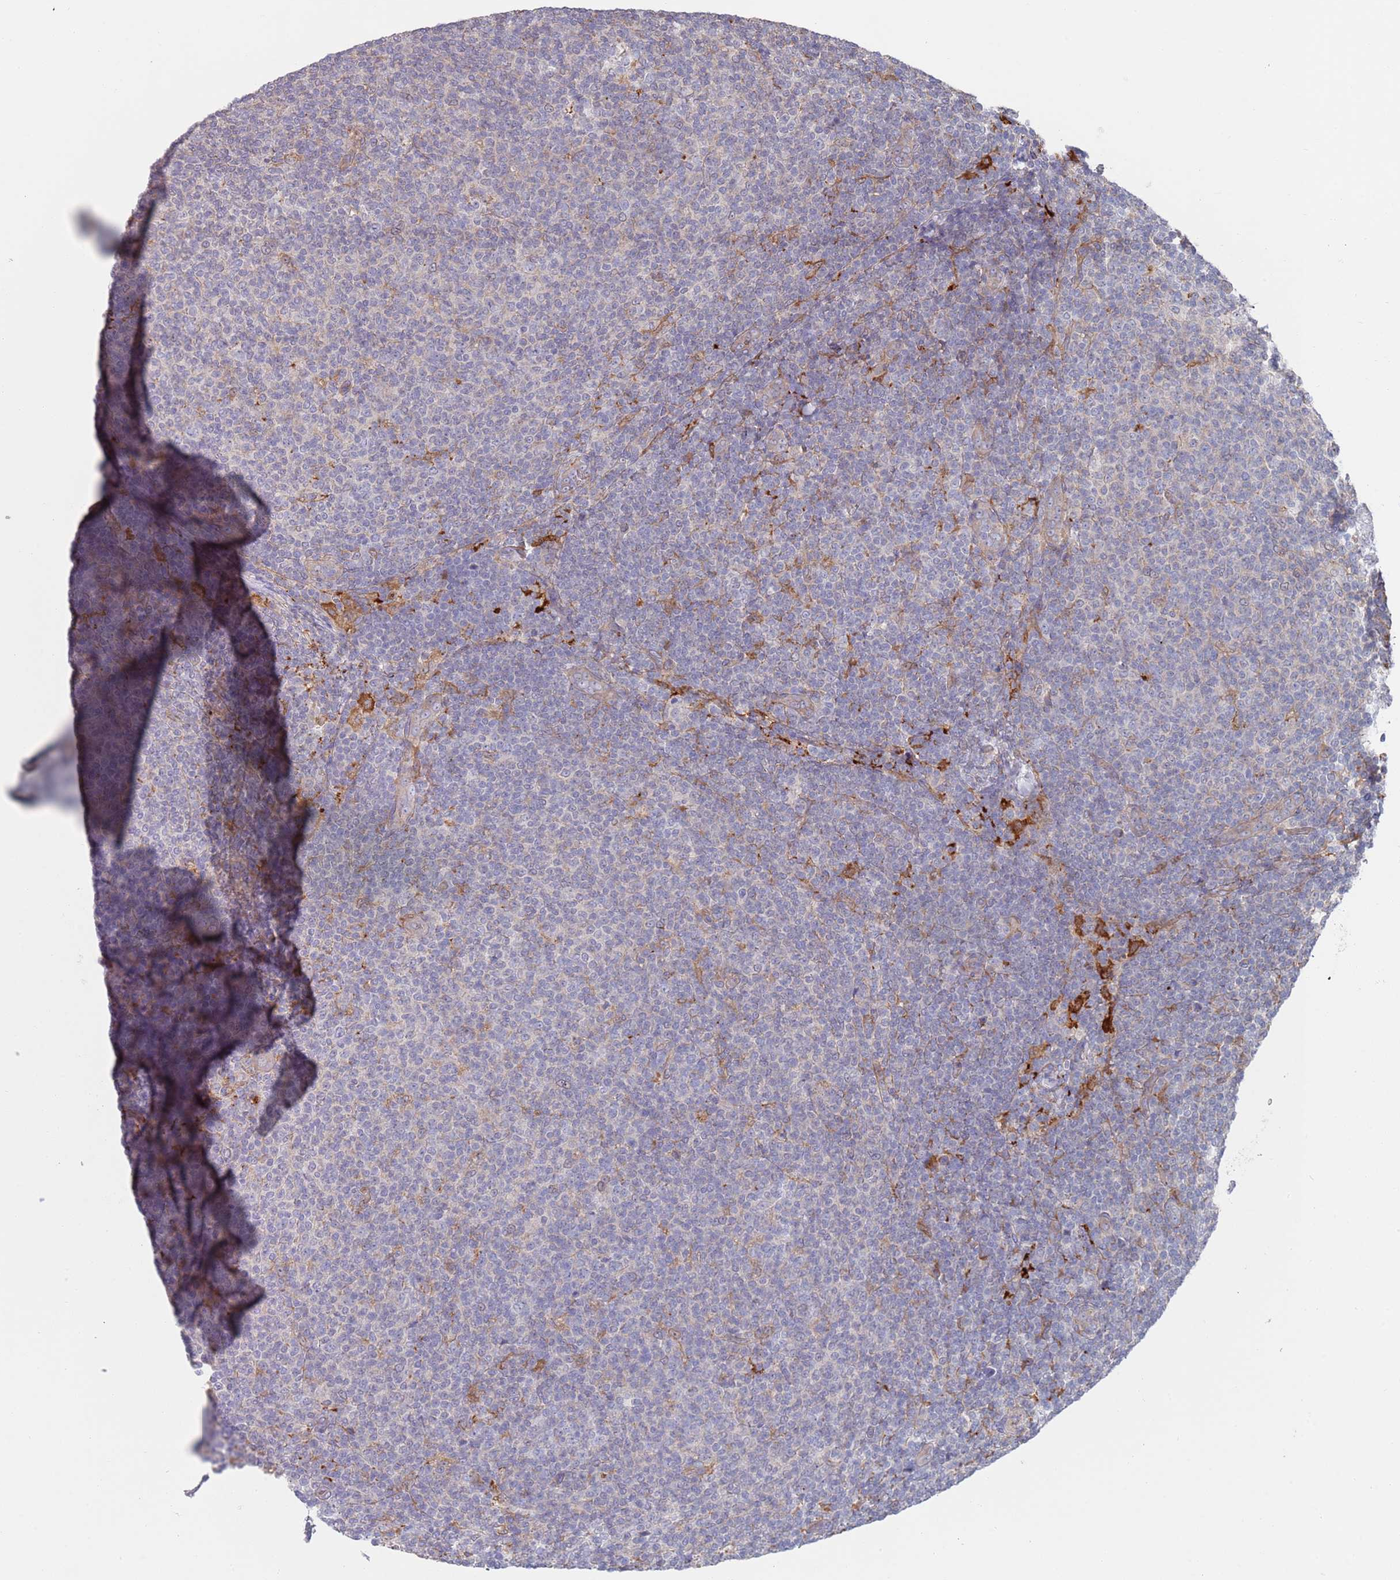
{"staining": {"intensity": "negative", "quantity": "none", "location": "none"}, "tissue": "lymphoma", "cell_type": "Tumor cells", "image_type": "cancer", "snomed": [{"axis": "morphology", "description": "Malignant lymphoma, non-Hodgkin's type, Low grade"}, {"axis": "topography", "description": "Lymph node"}], "caption": "This image is of lymphoma stained with immunohistochemistry to label a protein in brown with the nuclei are counter-stained blue. There is no expression in tumor cells. Brightfield microscopy of immunohistochemistry stained with DAB (brown) and hematoxylin (blue), captured at high magnification.", "gene": "APPL2", "patient": {"sex": "male", "age": 66}}